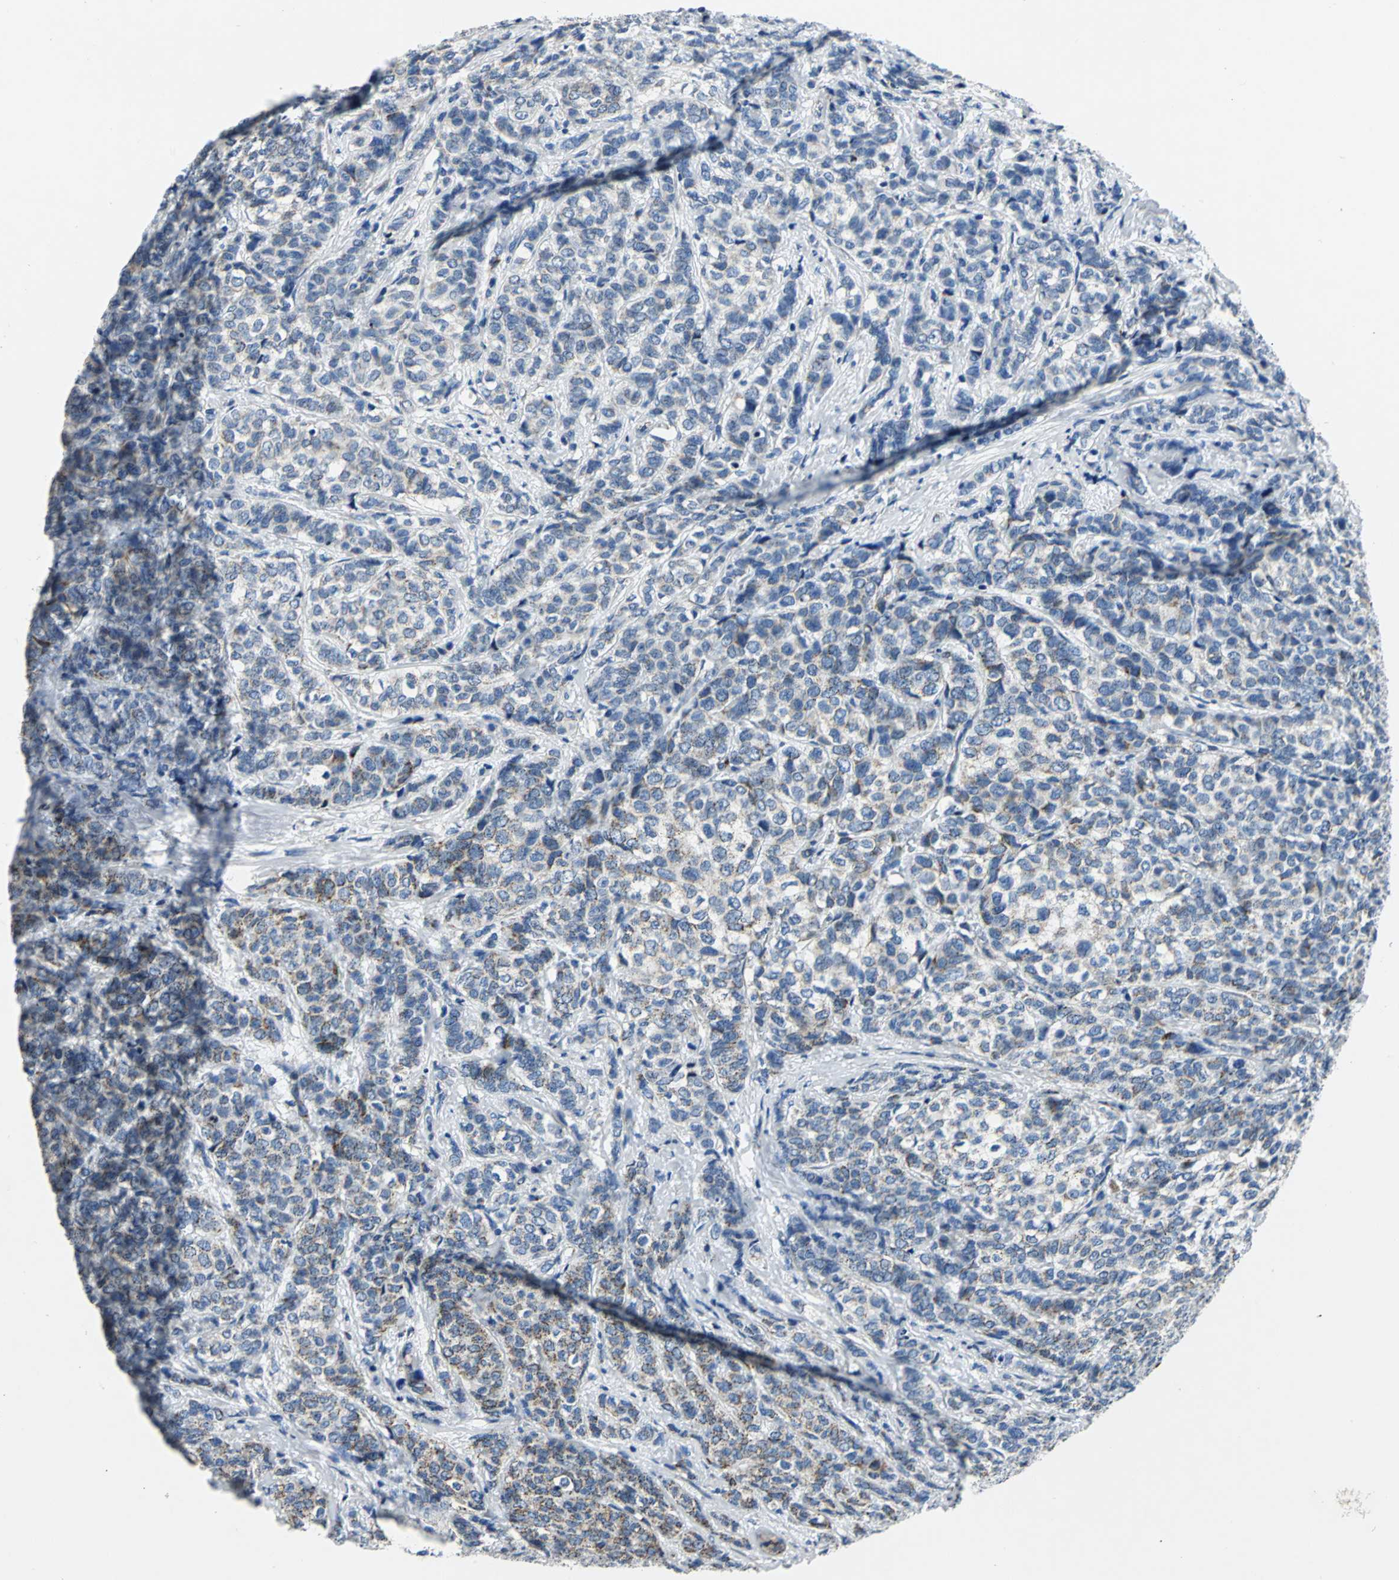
{"staining": {"intensity": "weak", "quantity": "25%-75%", "location": "cytoplasmic/membranous"}, "tissue": "breast cancer", "cell_type": "Tumor cells", "image_type": "cancer", "snomed": [{"axis": "morphology", "description": "Lobular carcinoma"}, {"axis": "topography", "description": "Breast"}], "caption": "Human breast cancer stained for a protein (brown) shows weak cytoplasmic/membranous positive staining in approximately 25%-75% of tumor cells.", "gene": "IFI6", "patient": {"sex": "female", "age": 60}}